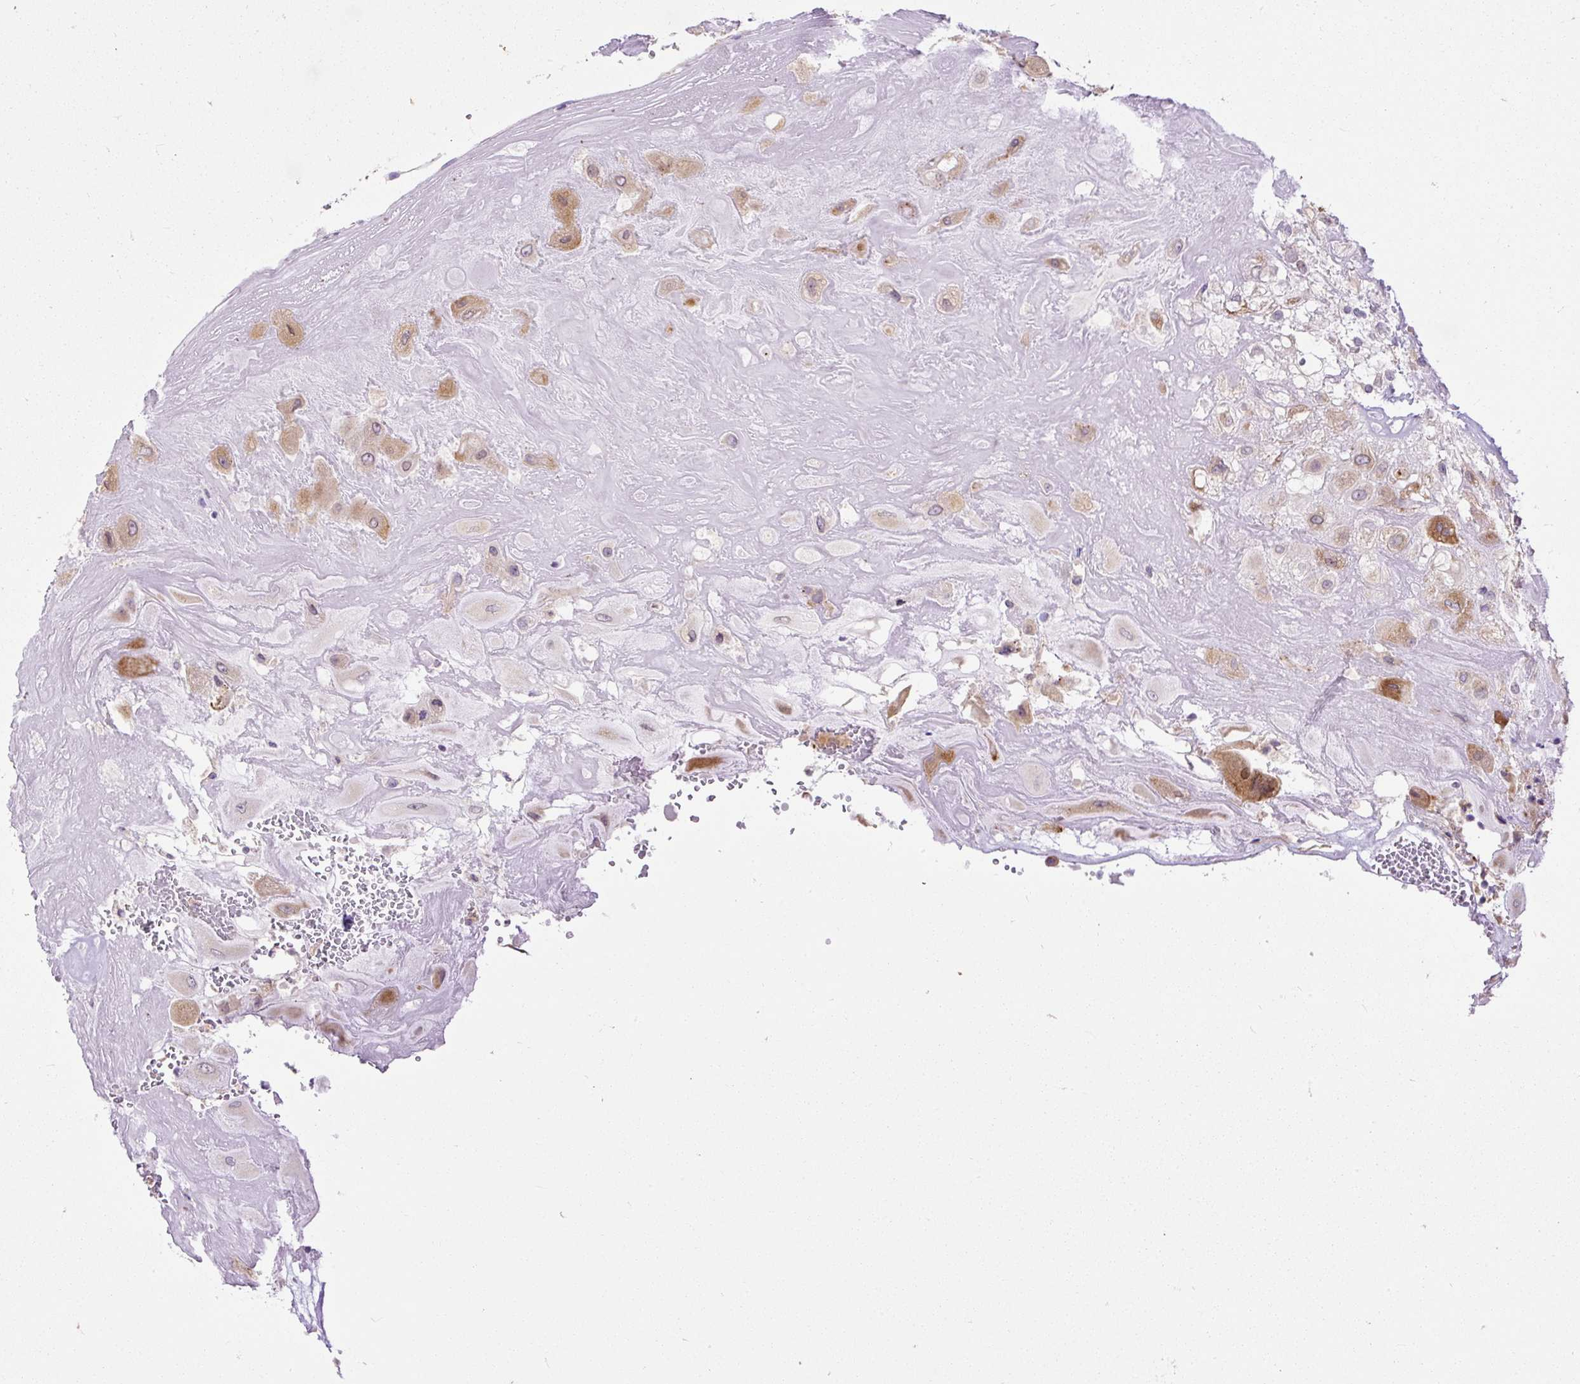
{"staining": {"intensity": "moderate", "quantity": ">75%", "location": "cytoplasmic/membranous"}, "tissue": "placenta", "cell_type": "Decidual cells", "image_type": "normal", "snomed": [{"axis": "morphology", "description": "Normal tissue, NOS"}, {"axis": "topography", "description": "Placenta"}], "caption": "Placenta stained with immunohistochemistry exhibits moderate cytoplasmic/membranous staining in approximately >75% of decidual cells.", "gene": "FMC1", "patient": {"sex": "female", "age": 32}}